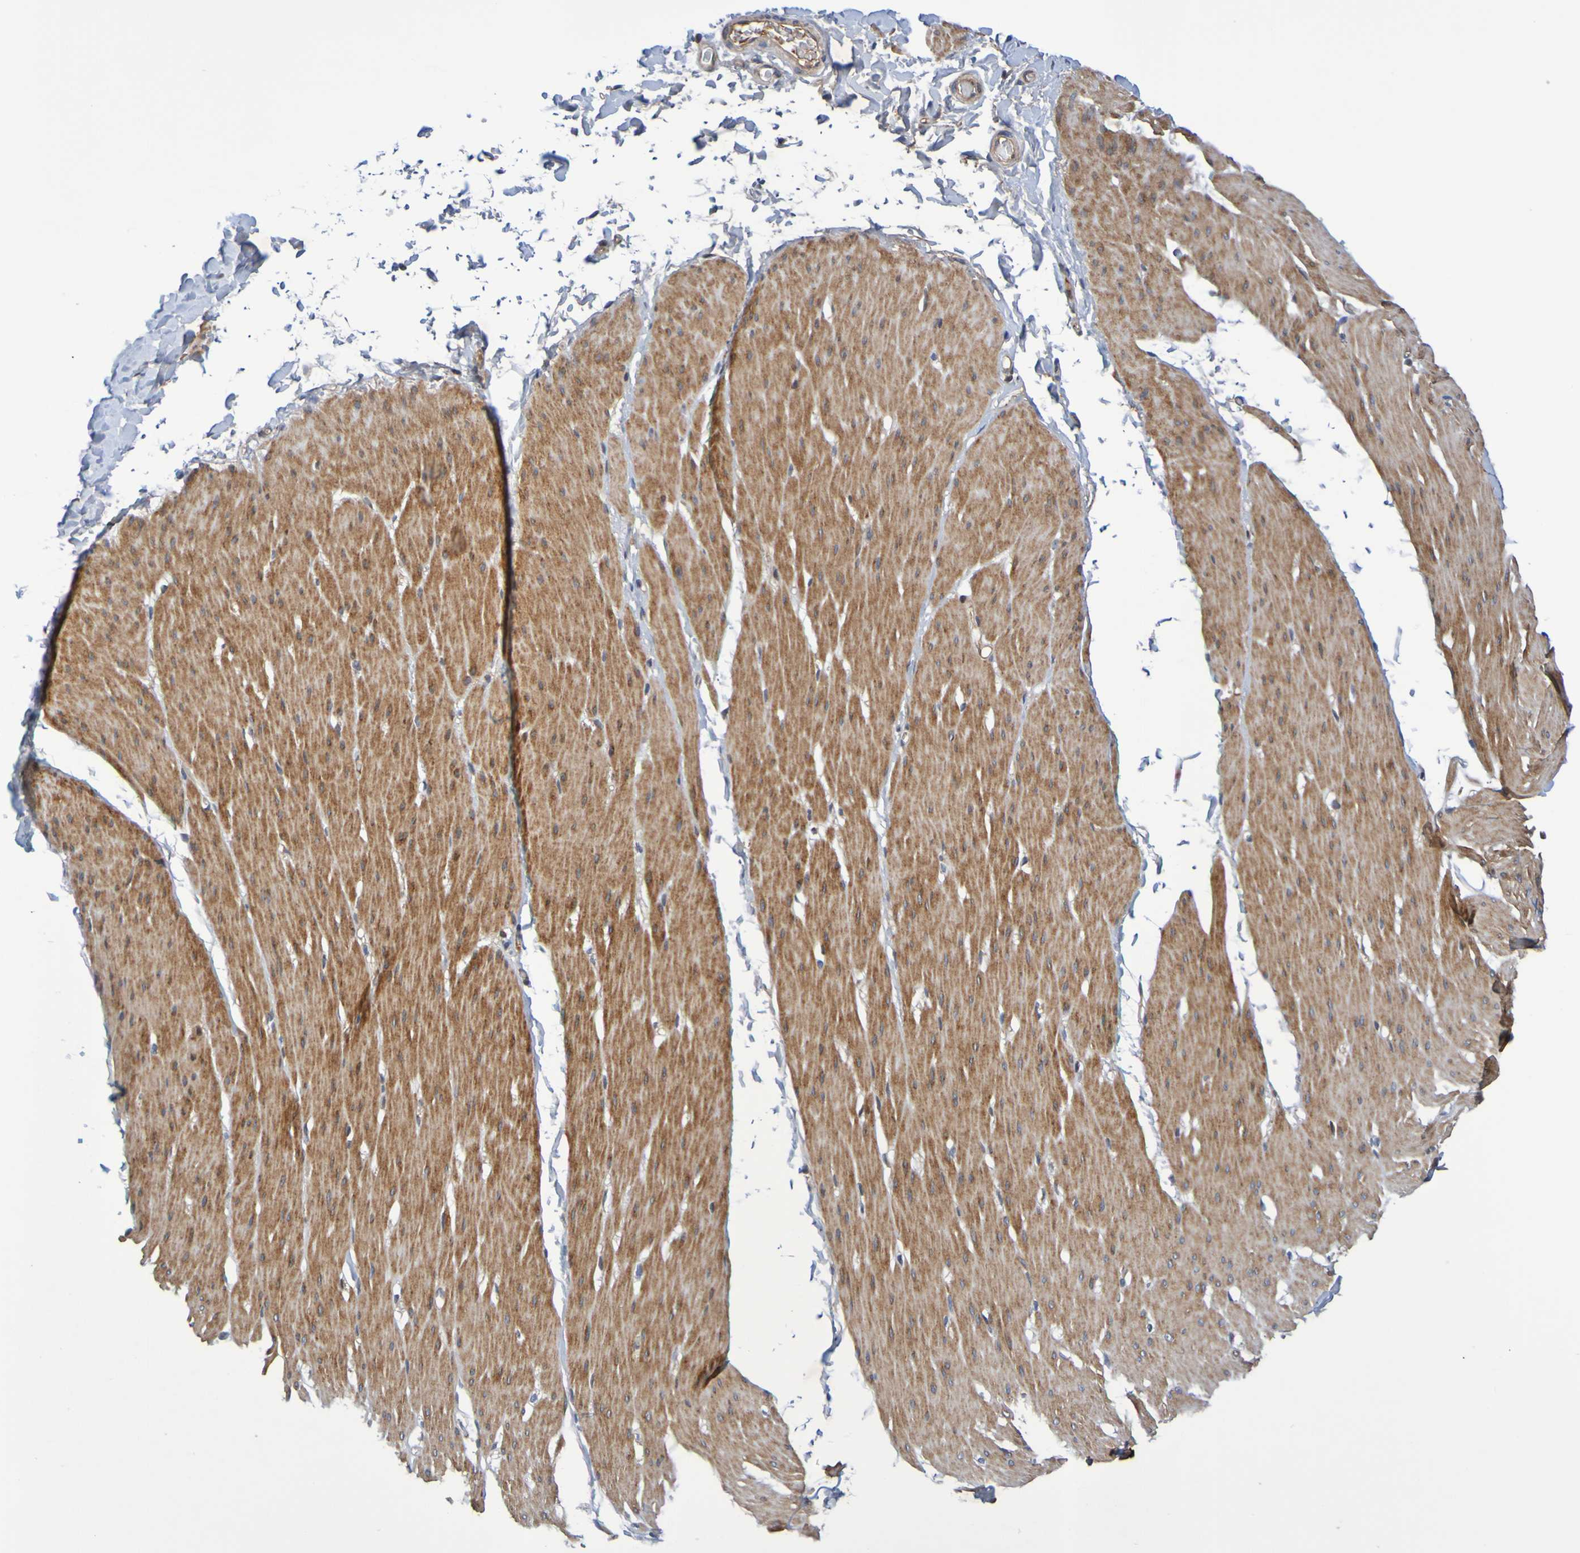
{"staining": {"intensity": "moderate", "quantity": ">75%", "location": "cytoplasmic/membranous"}, "tissue": "smooth muscle", "cell_type": "Smooth muscle cells", "image_type": "normal", "snomed": [{"axis": "morphology", "description": "Normal tissue, NOS"}, {"axis": "topography", "description": "Smooth muscle"}, {"axis": "topography", "description": "Colon"}], "caption": "Immunohistochemistry (DAB (3,3'-diaminobenzidine)) staining of benign smooth muscle reveals moderate cytoplasmic/membranous protein expression in approximately >75% of smooth muscle cells.", "gene": "CCDC51", "patient": {"sex": "male", "age": 67}}